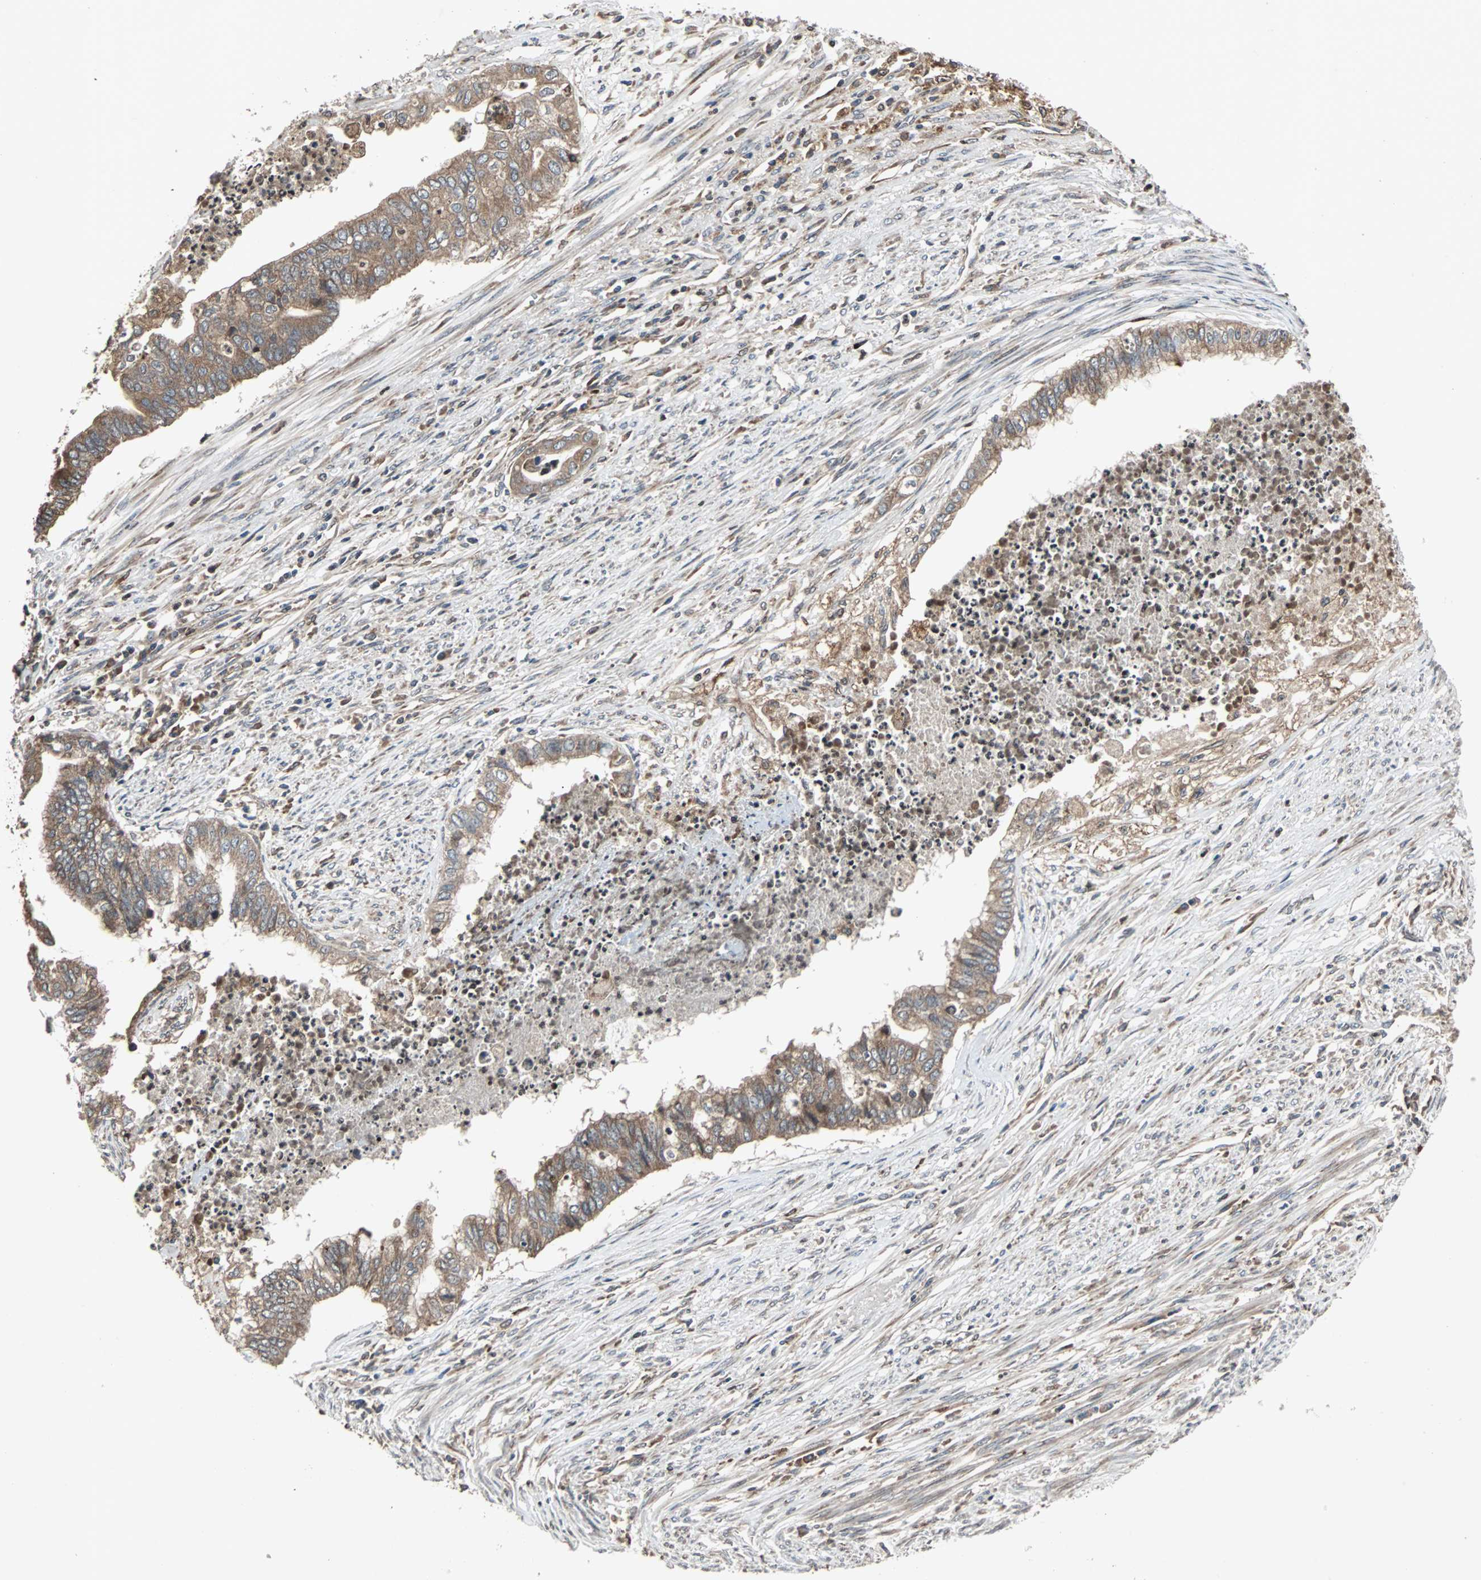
{"staining": {"intensity": "moderate", "quantity": ">75%", "location": "cytoplasmic/membranous"}, "tissue": "endometrial cancer", "cell_type": "Tumor cells", "image_type": "cancer", "snomed": [{"axis": "morphology", "description": "Adenocarcinoma, NOS"}, {"axis": "topography", "description": "Endometrium"}], "caption": "DAB immunohistochemical staining of human endometrial cancer displays moderate cytoplasmic/membranous protein expression in approximately >75% of tumor cells.", "gene": "RAB7A", "patient": {"sex": "female", "age": 79}}